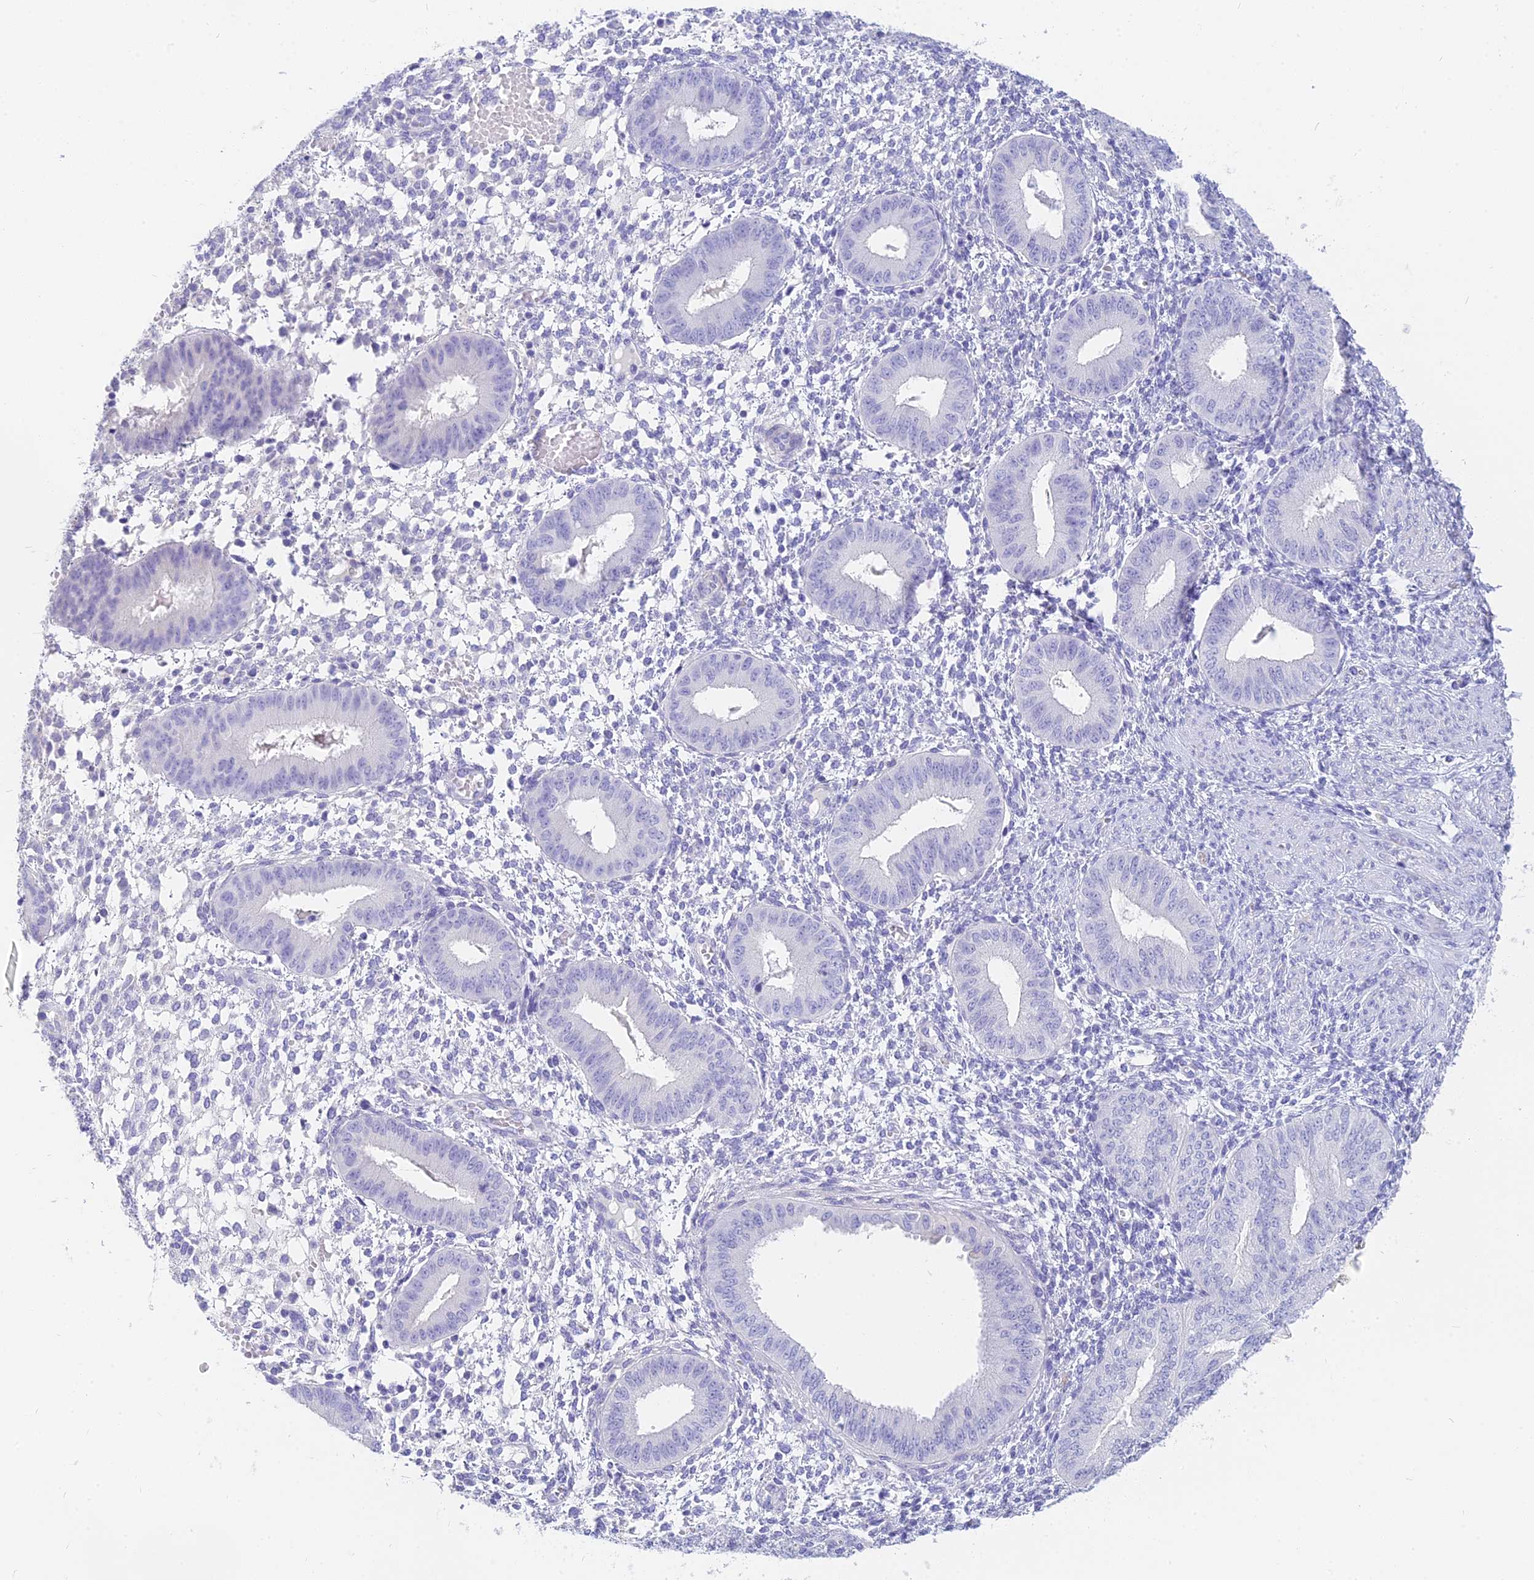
{"staining": {"intensity": "negative", "quantity": "none", "location": "none"}, "tissue": "endometrium", "cell_type": "Cells in endometrial stroma", "image_type": "normal", "snomed": [{"axis": "morphology", "description": "Normal tissue, NOS"}, {"axis": "topography", "description": "Endometrium"}], "caption": "This is a image of IHC staining of benign endometrium, which shows no expression in cells in endometrial stroma. Nuclei are stained in blue.", "gene": "SLC36A2", "patient": {"sex": "female", "age": 49}}